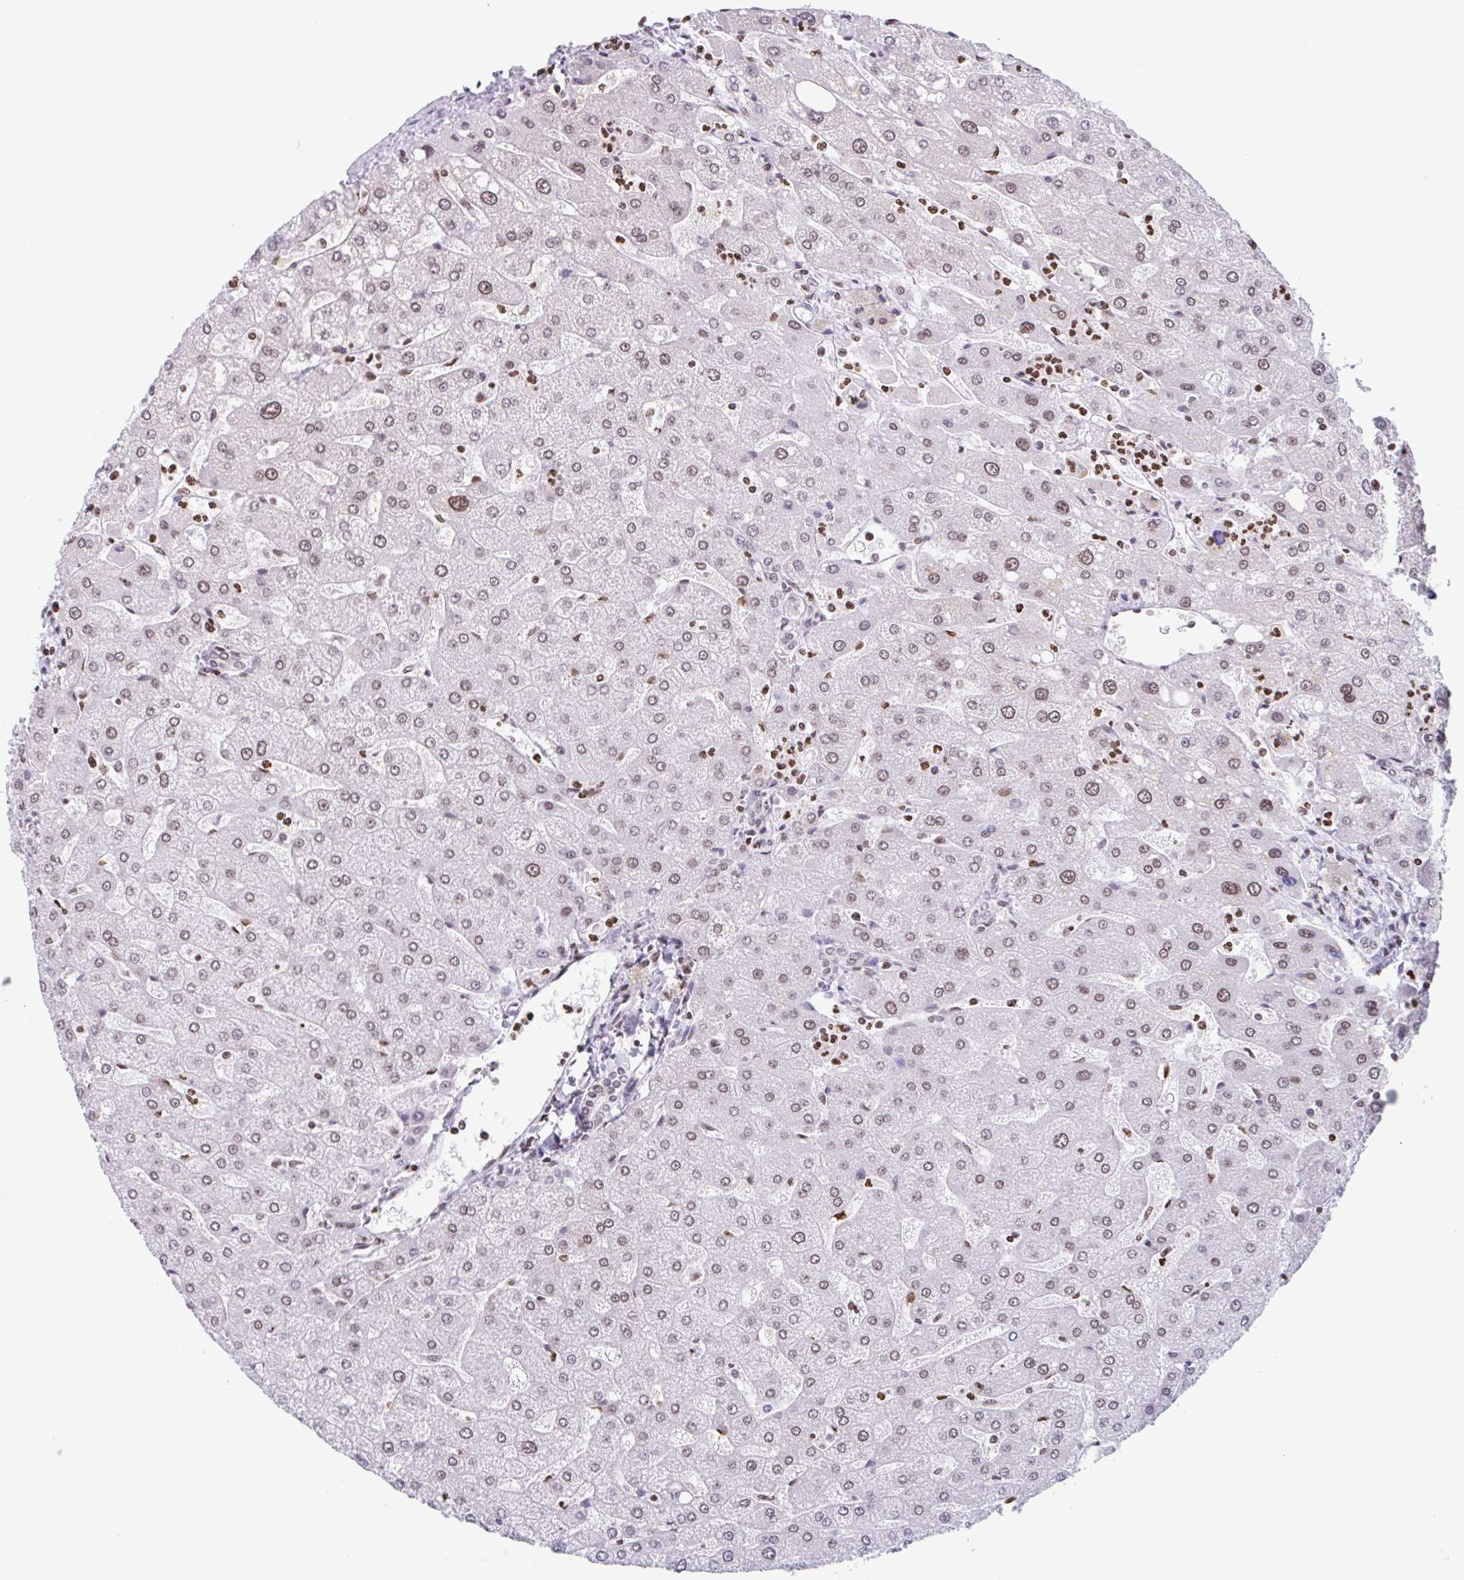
{"staining": {"intensity": "moderate", "quantity": "25%-75%", "location": "nuclear"}, "tissue": "liver", "cell_type": "Cholangiocytes", "image_type": "normal", "snomed": [{"axis": "morphology", "description": "Normal tissue, NOS"}, {"axis": "topography", "description": "Liver"}], "caption": "IHC photomicrograph of normal liver stained for a protein (brown), which reveals medium levels of moderate nuclear expression in approximately 25%-75% of cholangiocytes.", "gene": "NOL6", "patient": {"sex": "male", "age": 67}}